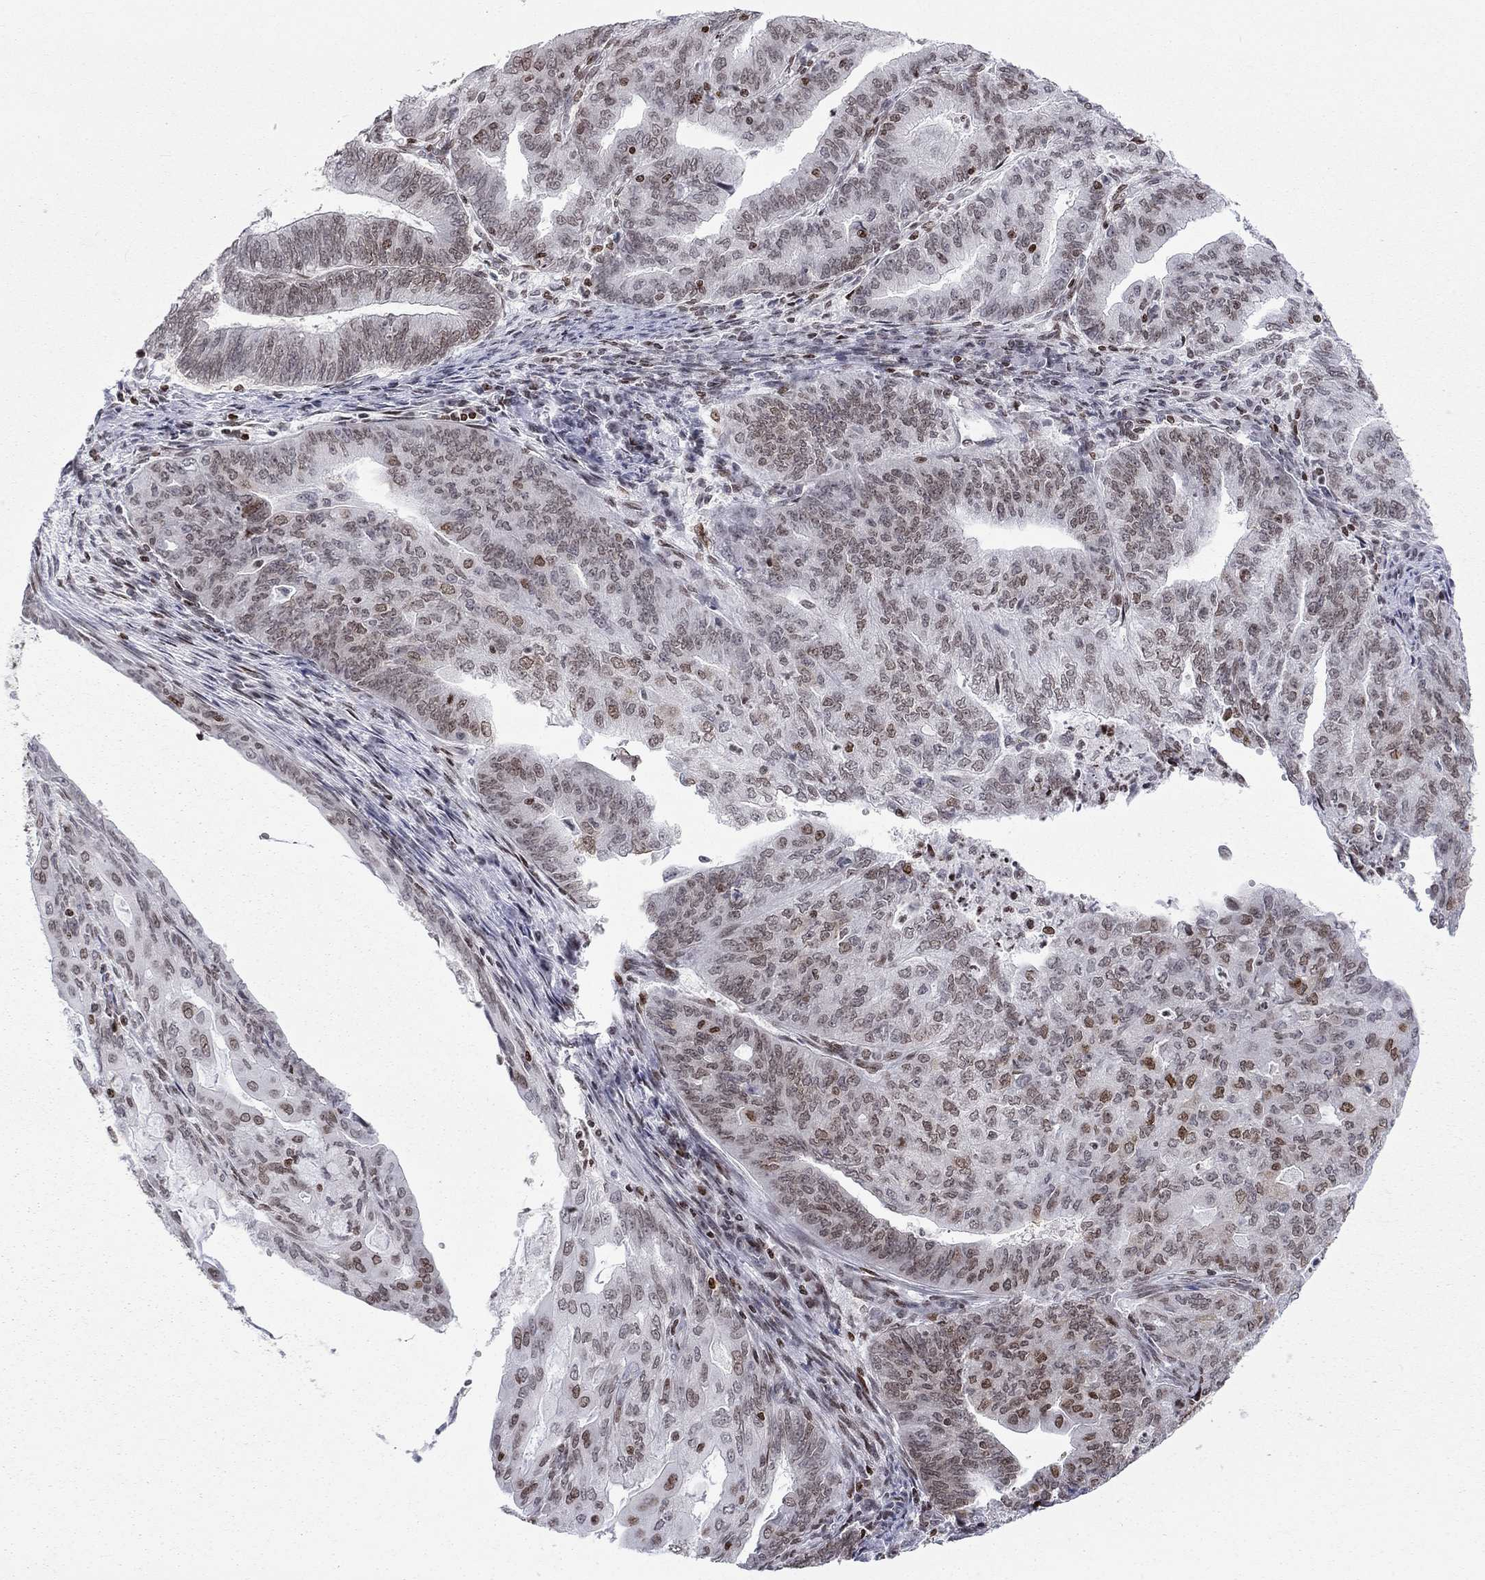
{"staining": {"intensity": "moderate", "quantity": "25%-75%", "location": "nuclear"}, "tissue": "endometrial cancer", "cell_type": "Tumor cells", "image_type": "cancer", "snomed": [{"axis": "morphology", "description": "Adenocarcinoma, NOS"}, {"axis": "topography", "description": "Endometrium"}], "caption": "There is medium levels of moderate nuclear expression in tumor cells of adenocarcinoma (endometrial), as demonstrated by immunohistochemical staining (brown color).", "gene": "H2AX", "patient": {"sex": "female", "age": 82}}